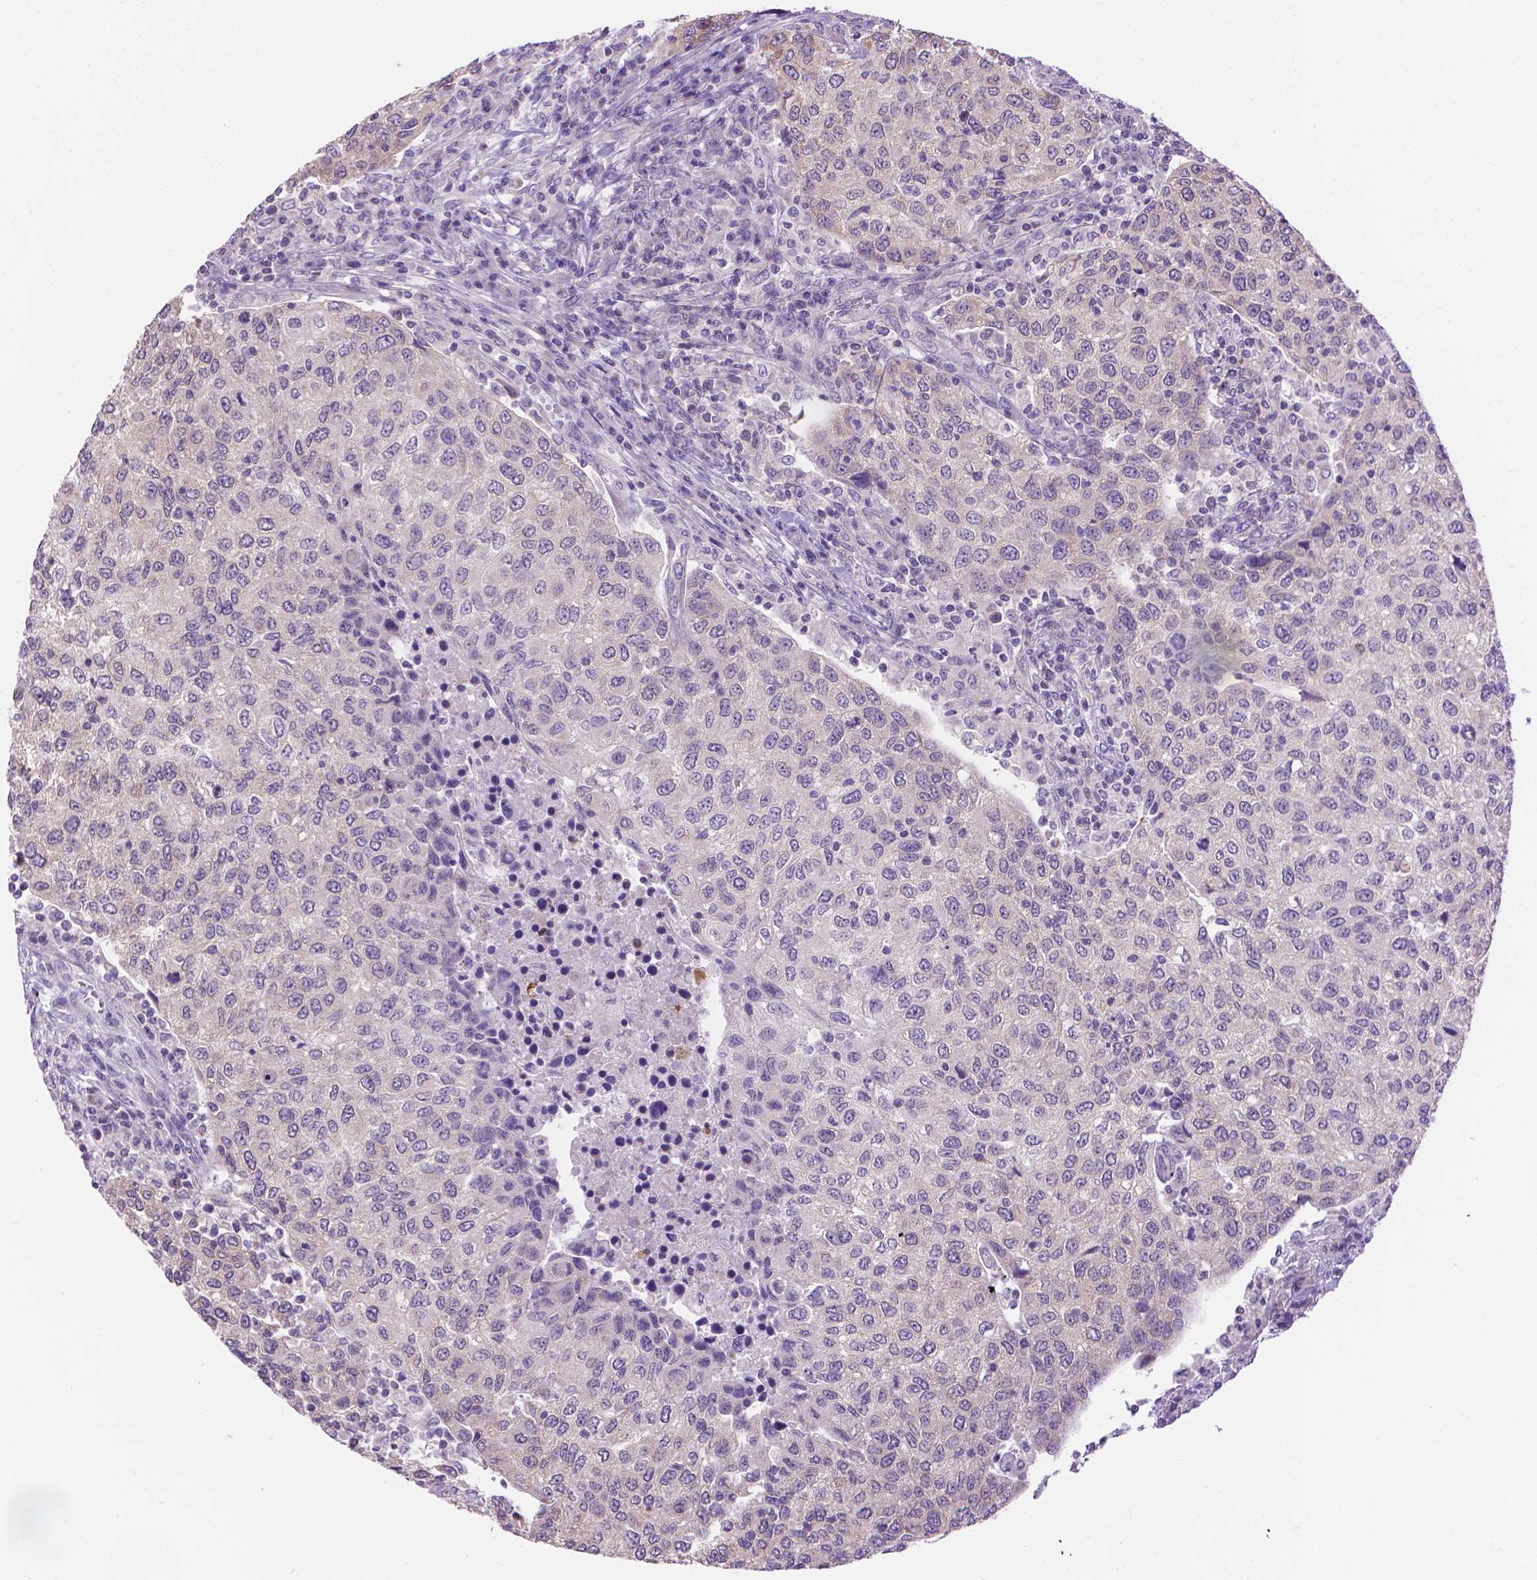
{"staining": {"intensity": "negative", "quantity": "none", "location": "none"}, "tissue": "urothelial cancer", "cell_type": "Tumor cells", "image_type": "cancer", "snomed": [{"axis": "morphology", "description": "Urothelial carcinoma, High grade"}, {"axis": "topography", "description": "Urinary bladder"}], "caption": "The photomicrograph reveals no significant staining in tumor cells of high-grade urothelial carcinoma.", "gene": "SYN1", "patient": {"sex": "female", "age": 78}}